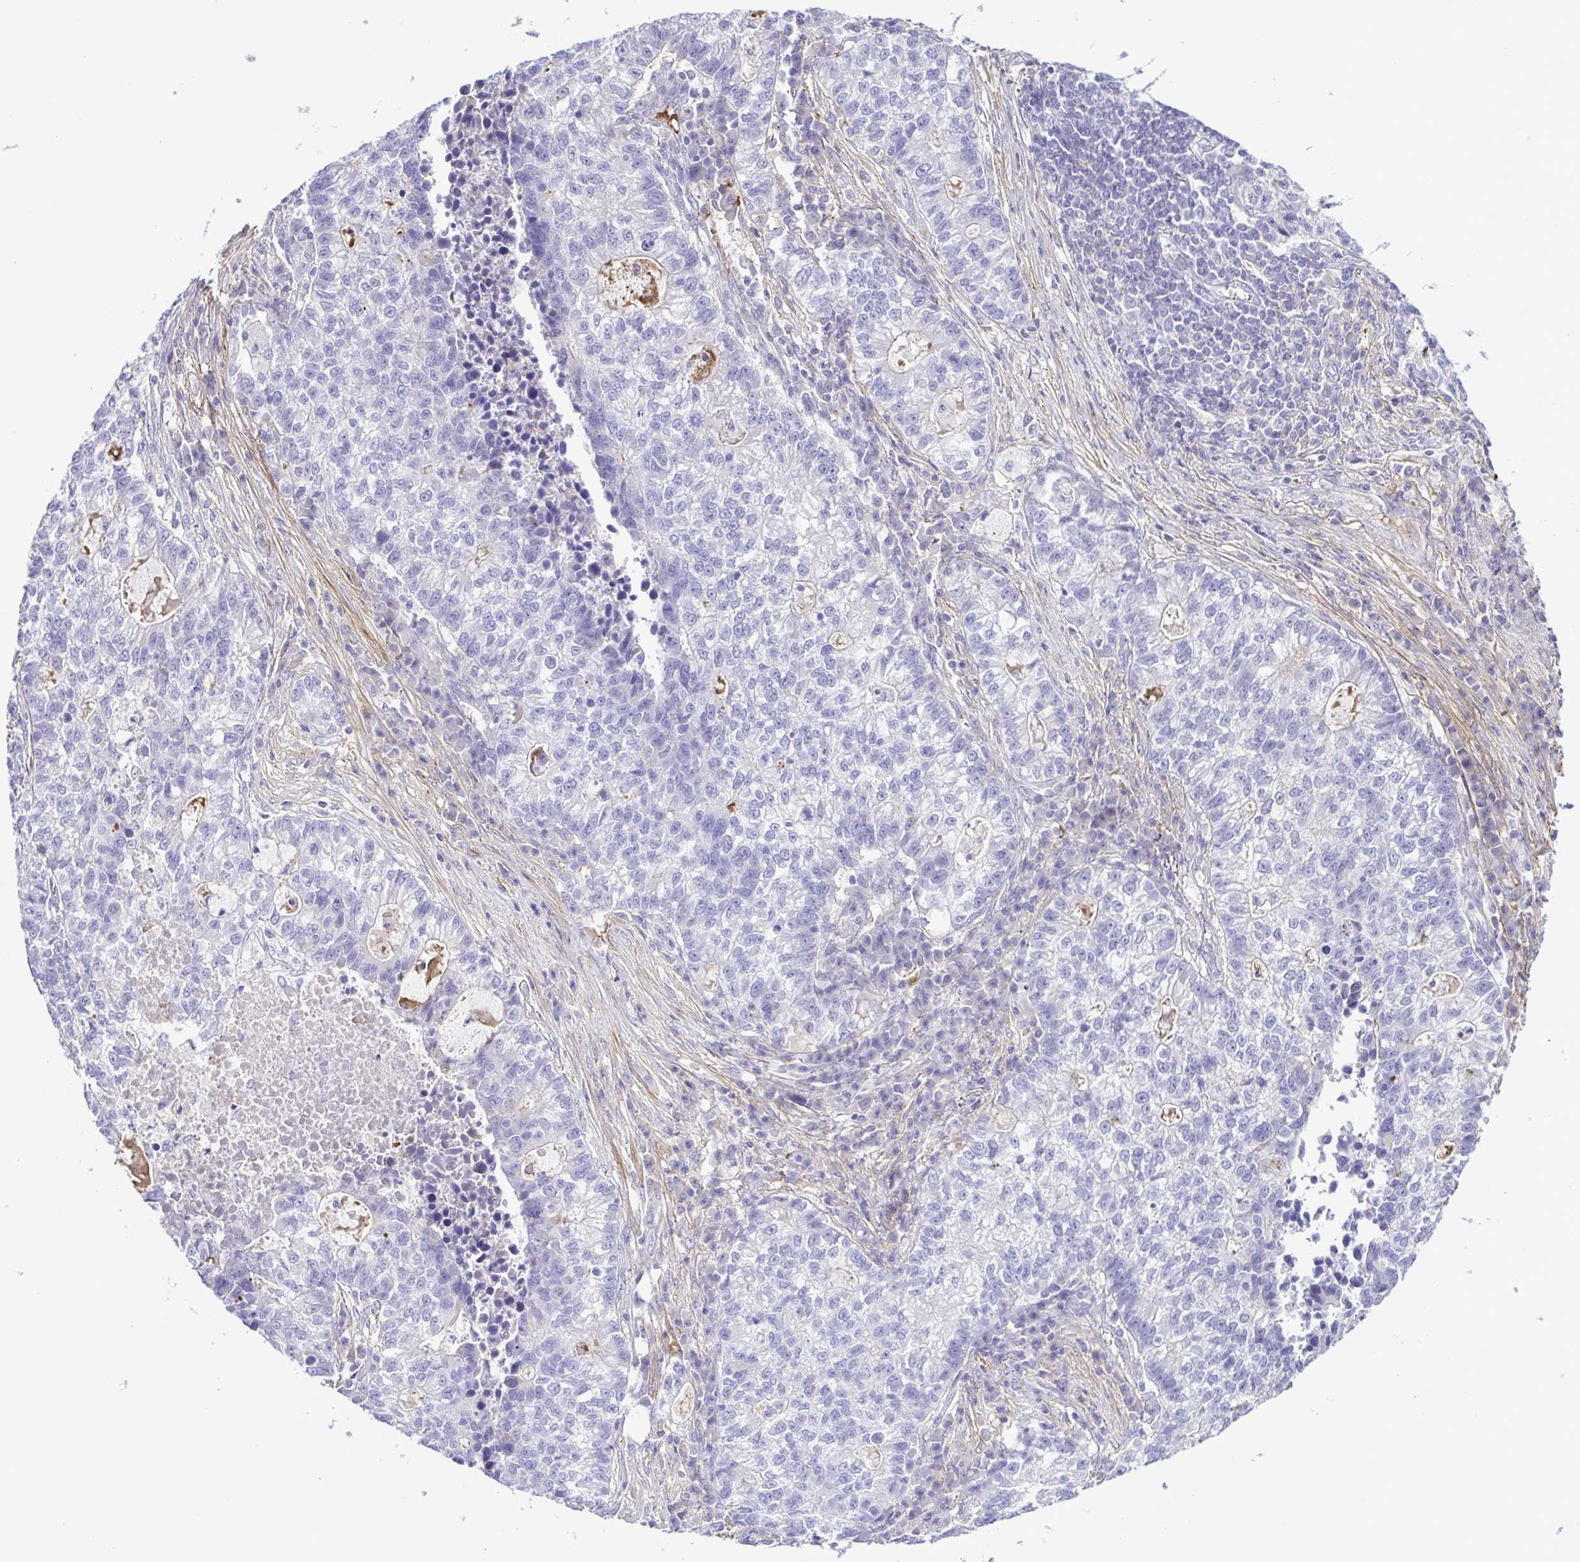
{"staining": {"intensity": "negative", "quantity": "none", "location": "none"}, "tissue": "lung cancer", "cell_type": "Tumor cells", "image_type": "cancer", "snomed": [{"axis": "morphology", "description": "Adenocarcinoma, NOS"}, {"axis": "topography", "description": "Lung"}], "caption": "IHC of lung cancer (adenocarcinoma) exhibits no positivity in tumor cells.", "gene": "GABBR2", "patient": {"sex": "male", "age": 57}}